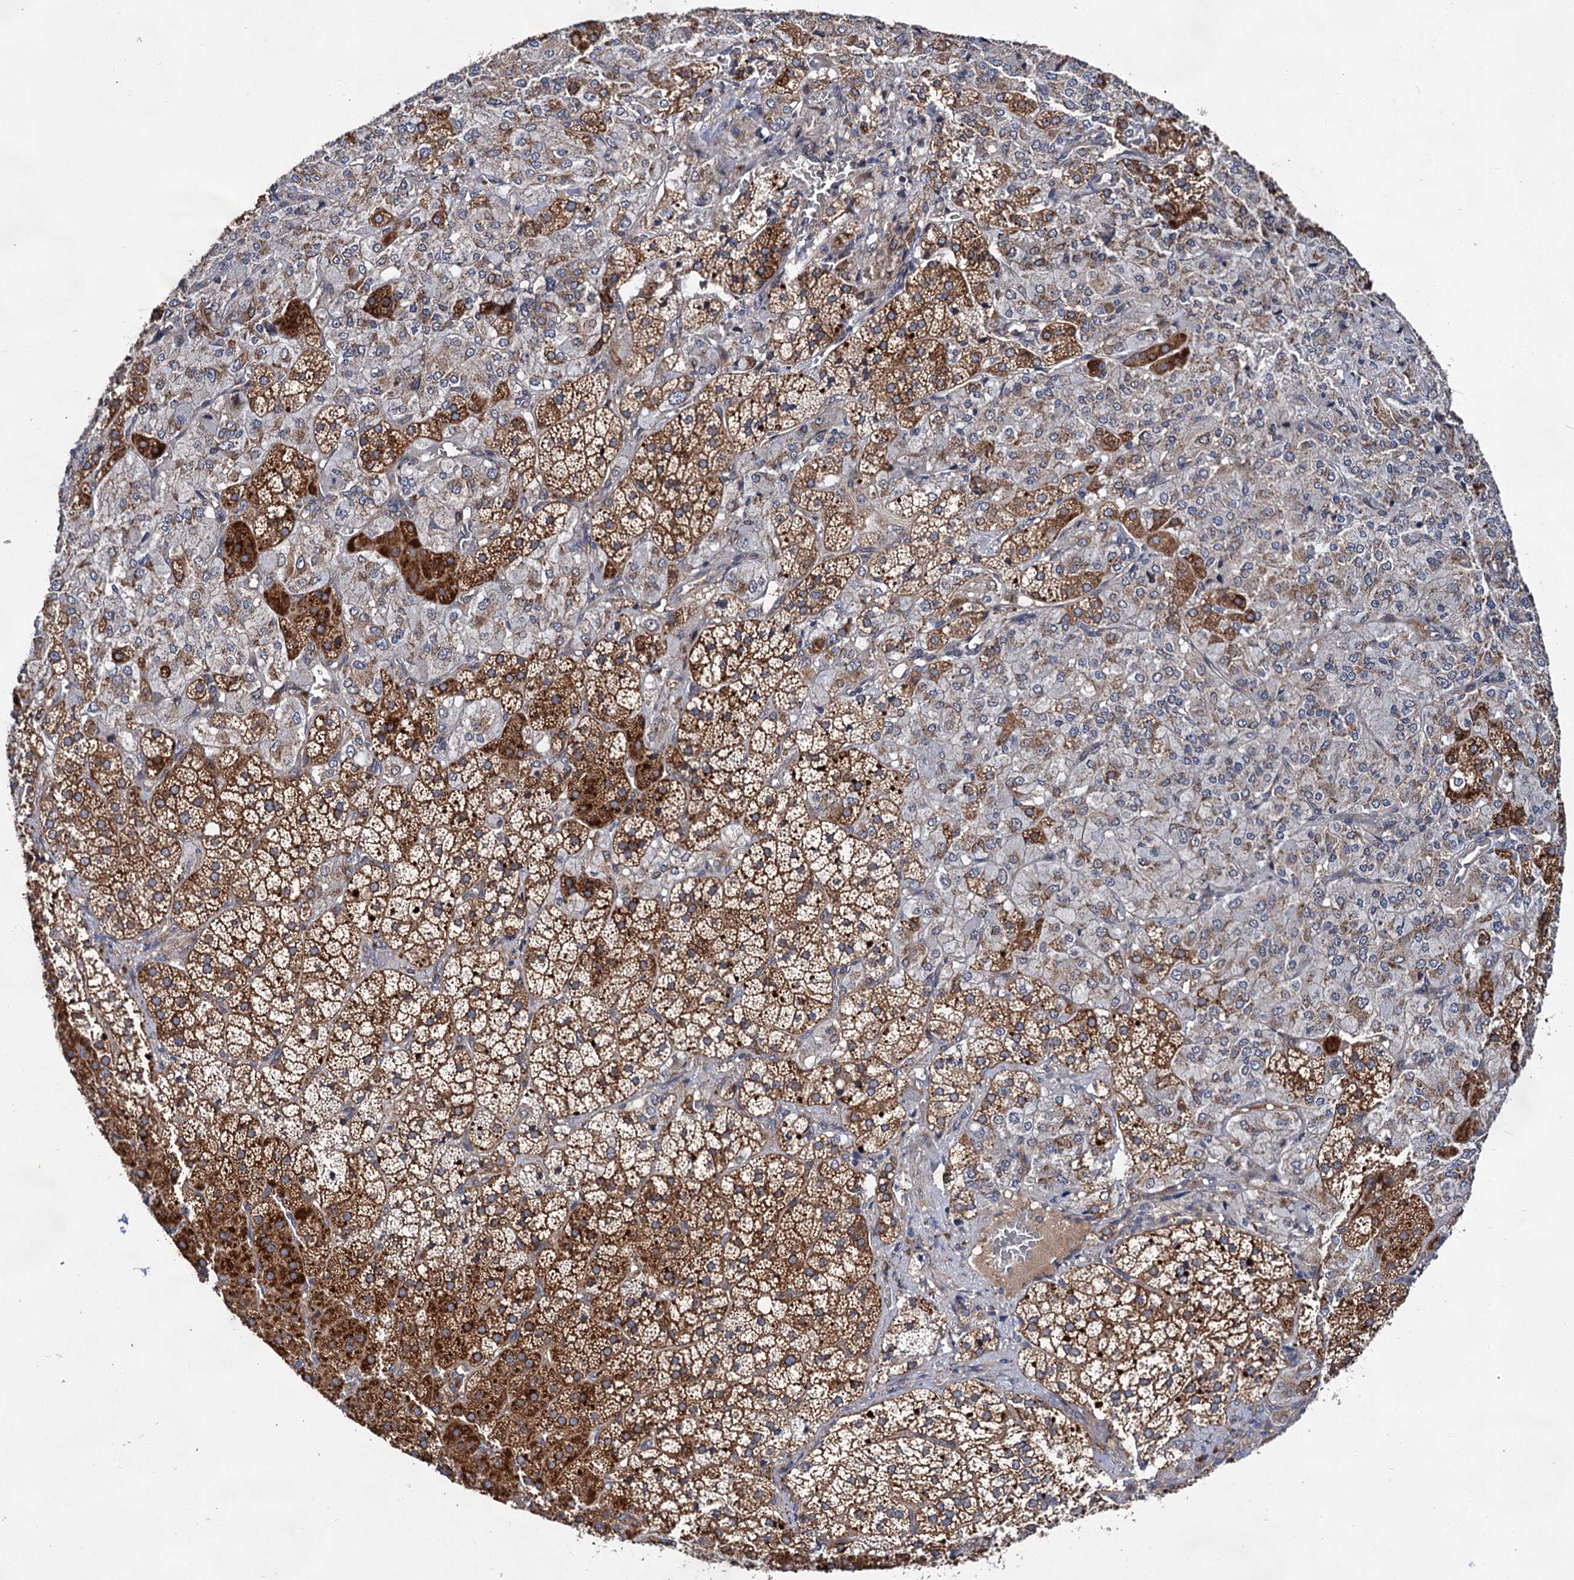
{"staining": {"intensity": "strong", "quantity": ">75%", "location": "cytoplasmic/membranous"}, "tissue": "adrenal gland", "cell_type": "Glandular cells", "image_type": "normal", "snomed": [{"axis": "morphology", "description": "Normal tissue, NOS"}, {"axis": "topography", "description": "Adrenal gland"}], "caption": "High-power microscopy captured an immunohistochemistry image of unremarkable adrenal gland, revealing strong cytoplasmic/membranous positivity in approximately >75% of glandular cells.", "gene": "NAA25", "patient": {"sex": "female", "age": 44}}